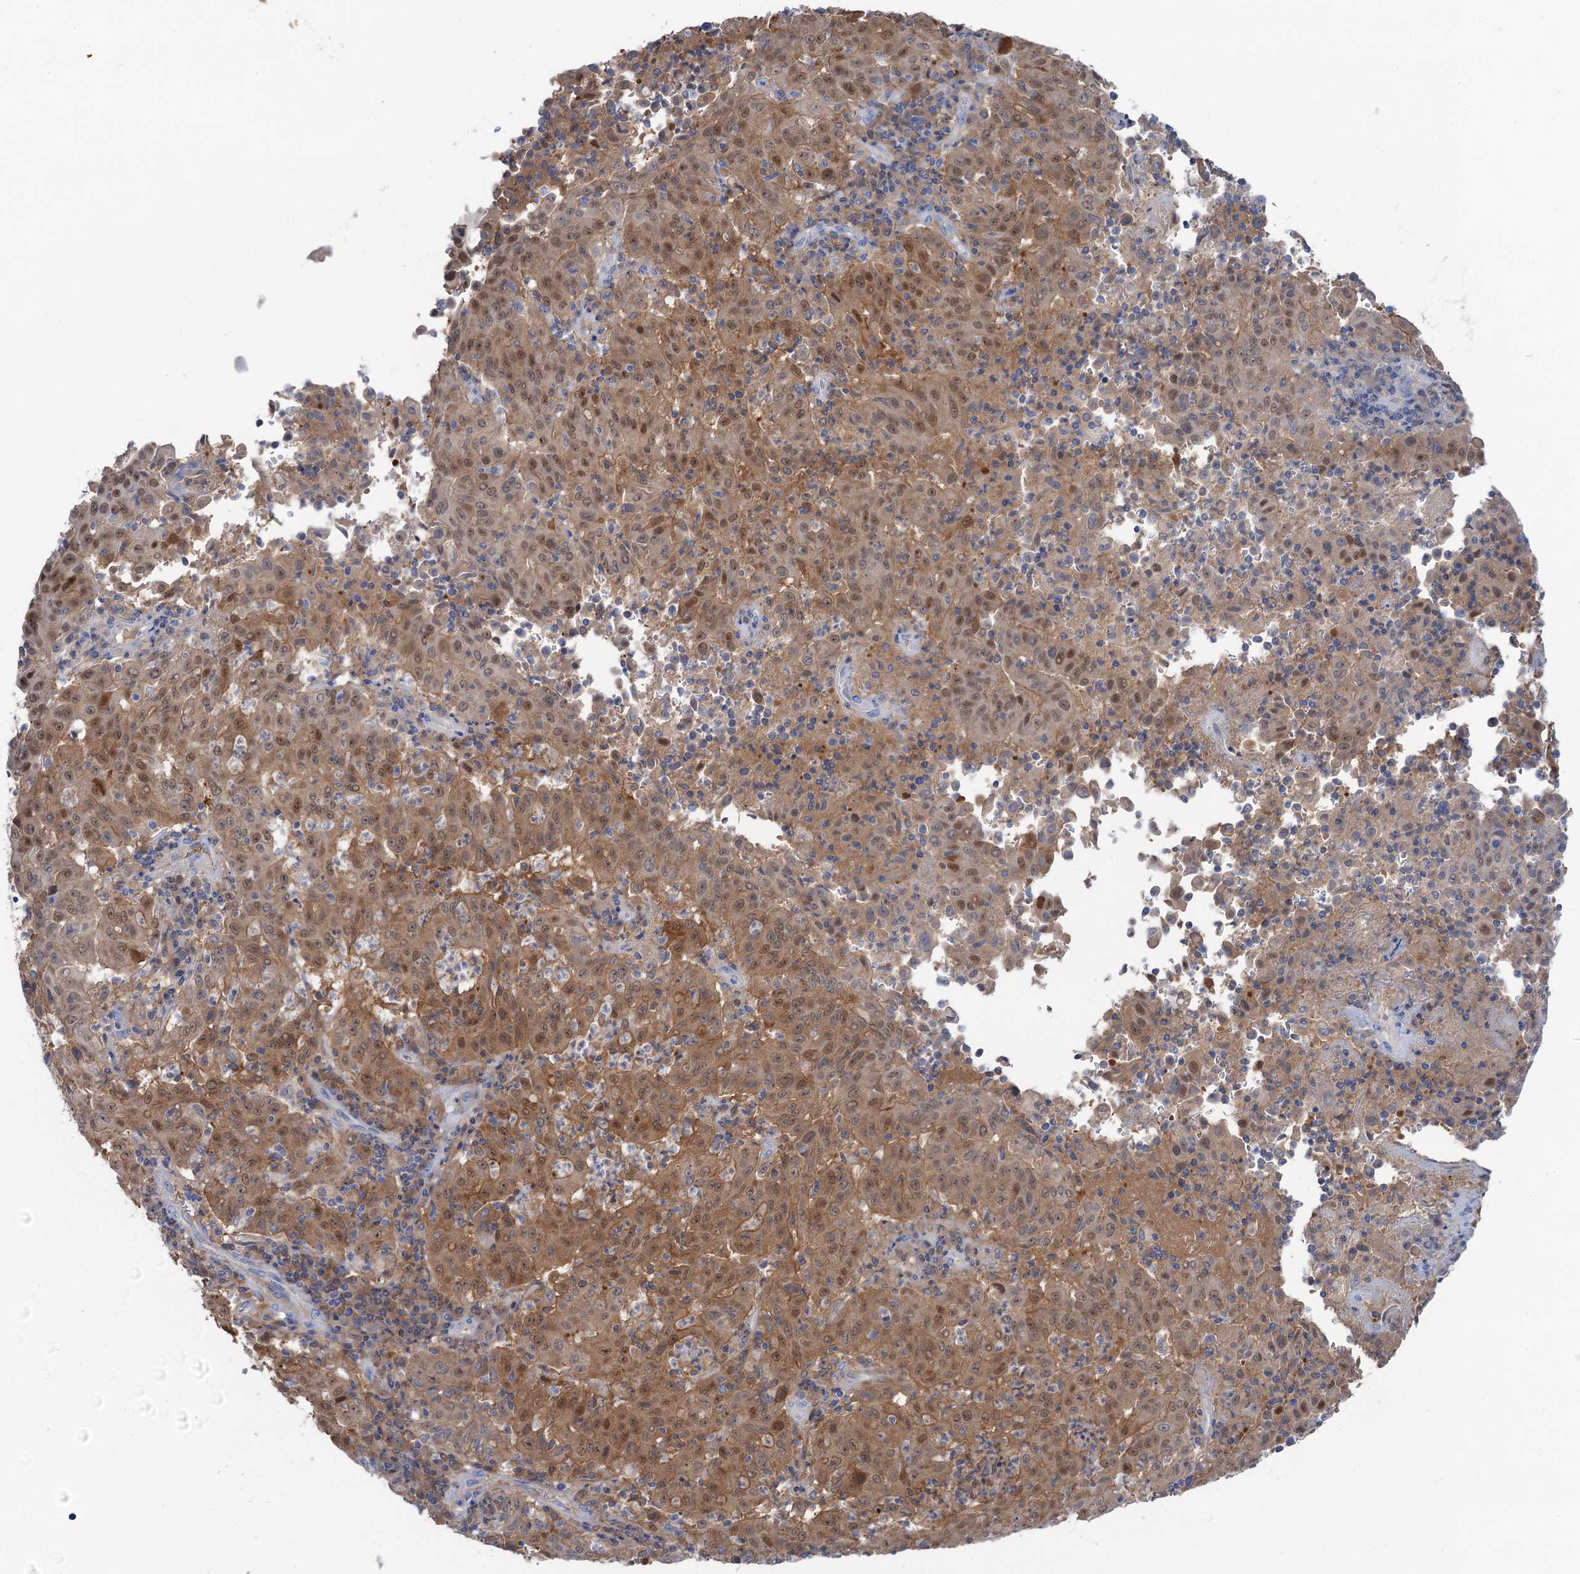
{"staining": {"intensity": "moderate", "quantity": ">75%", "location": "cytoplasmic/membranous,nuclear"}, "tissue": "pancreatic cancer", "cell_type": "Tumor cells", "image_type": "cancer", "snomed": [{"axis": "morphology", "description": "Adenocarcinoma, NOS"}, {"axis": "topography", "description": "Pancreas"}], "caption": "Adenocarcinoma (pancreatic) stained with a protein marker shows moderate staining in tumor cells.", "gene": "FAH", "patient": {"sex": "male", "age": 63}}